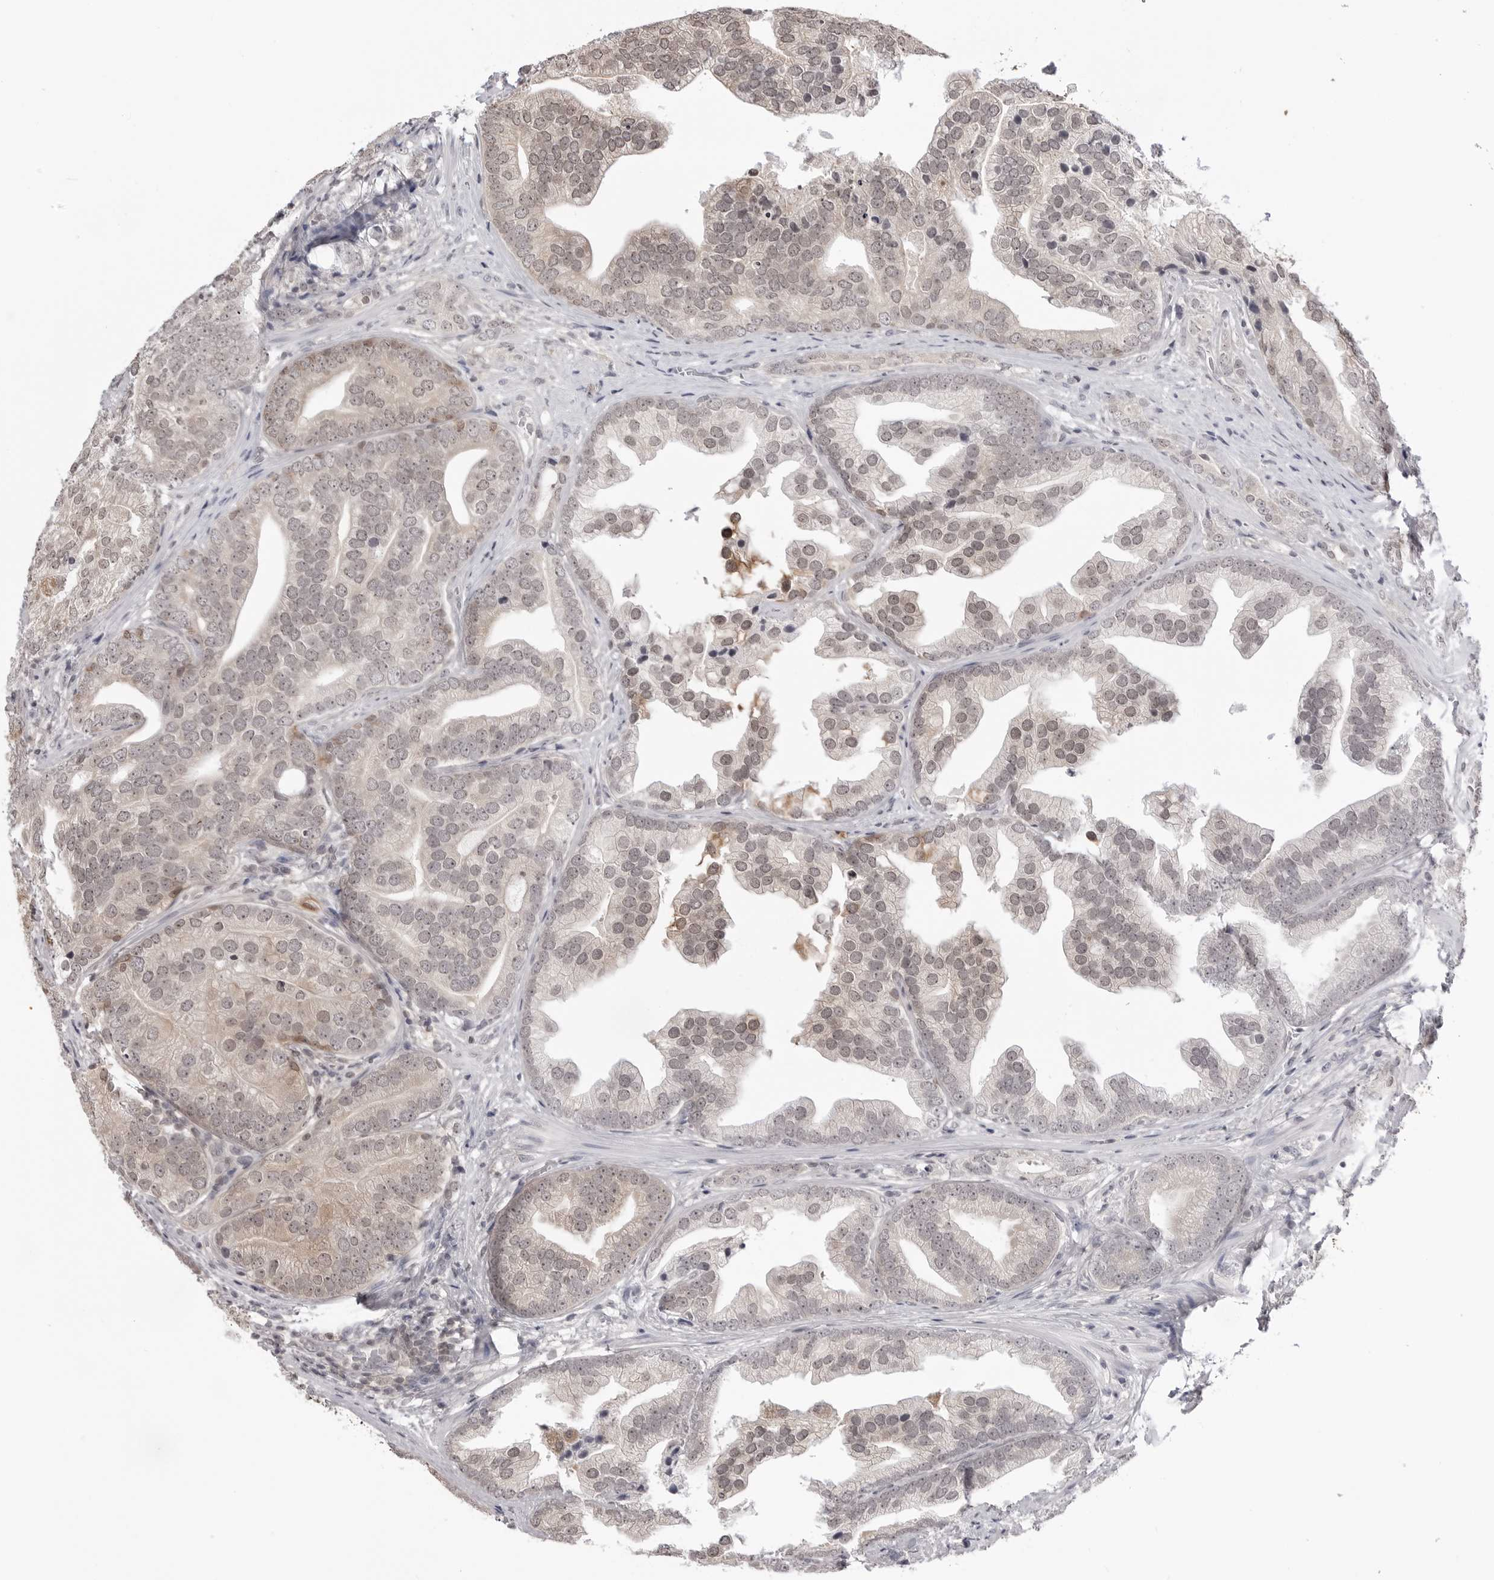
{"staining": {"intensity": "weak", "quantity": ">75%", "location": "cytoplasmic/membranous,nuclear"}, "tissue": "prostate cancer", "cell_type": "Tumor cells", "image_type": "cancer", "snomed": [{"axis": "morphology", "description": "Adenocarcinoma, High grade"}, {"axis": "topography", "description": "Prostate"}], "caption": "About >75% of tumor cells in human prostate cancer reveal weak cytoplasmic/membranous and nuclear protein expression as visualized by brown immunohistochemical staining.", "gene": "YWHAG", "patient": {"sex": "male", "age": 57}}